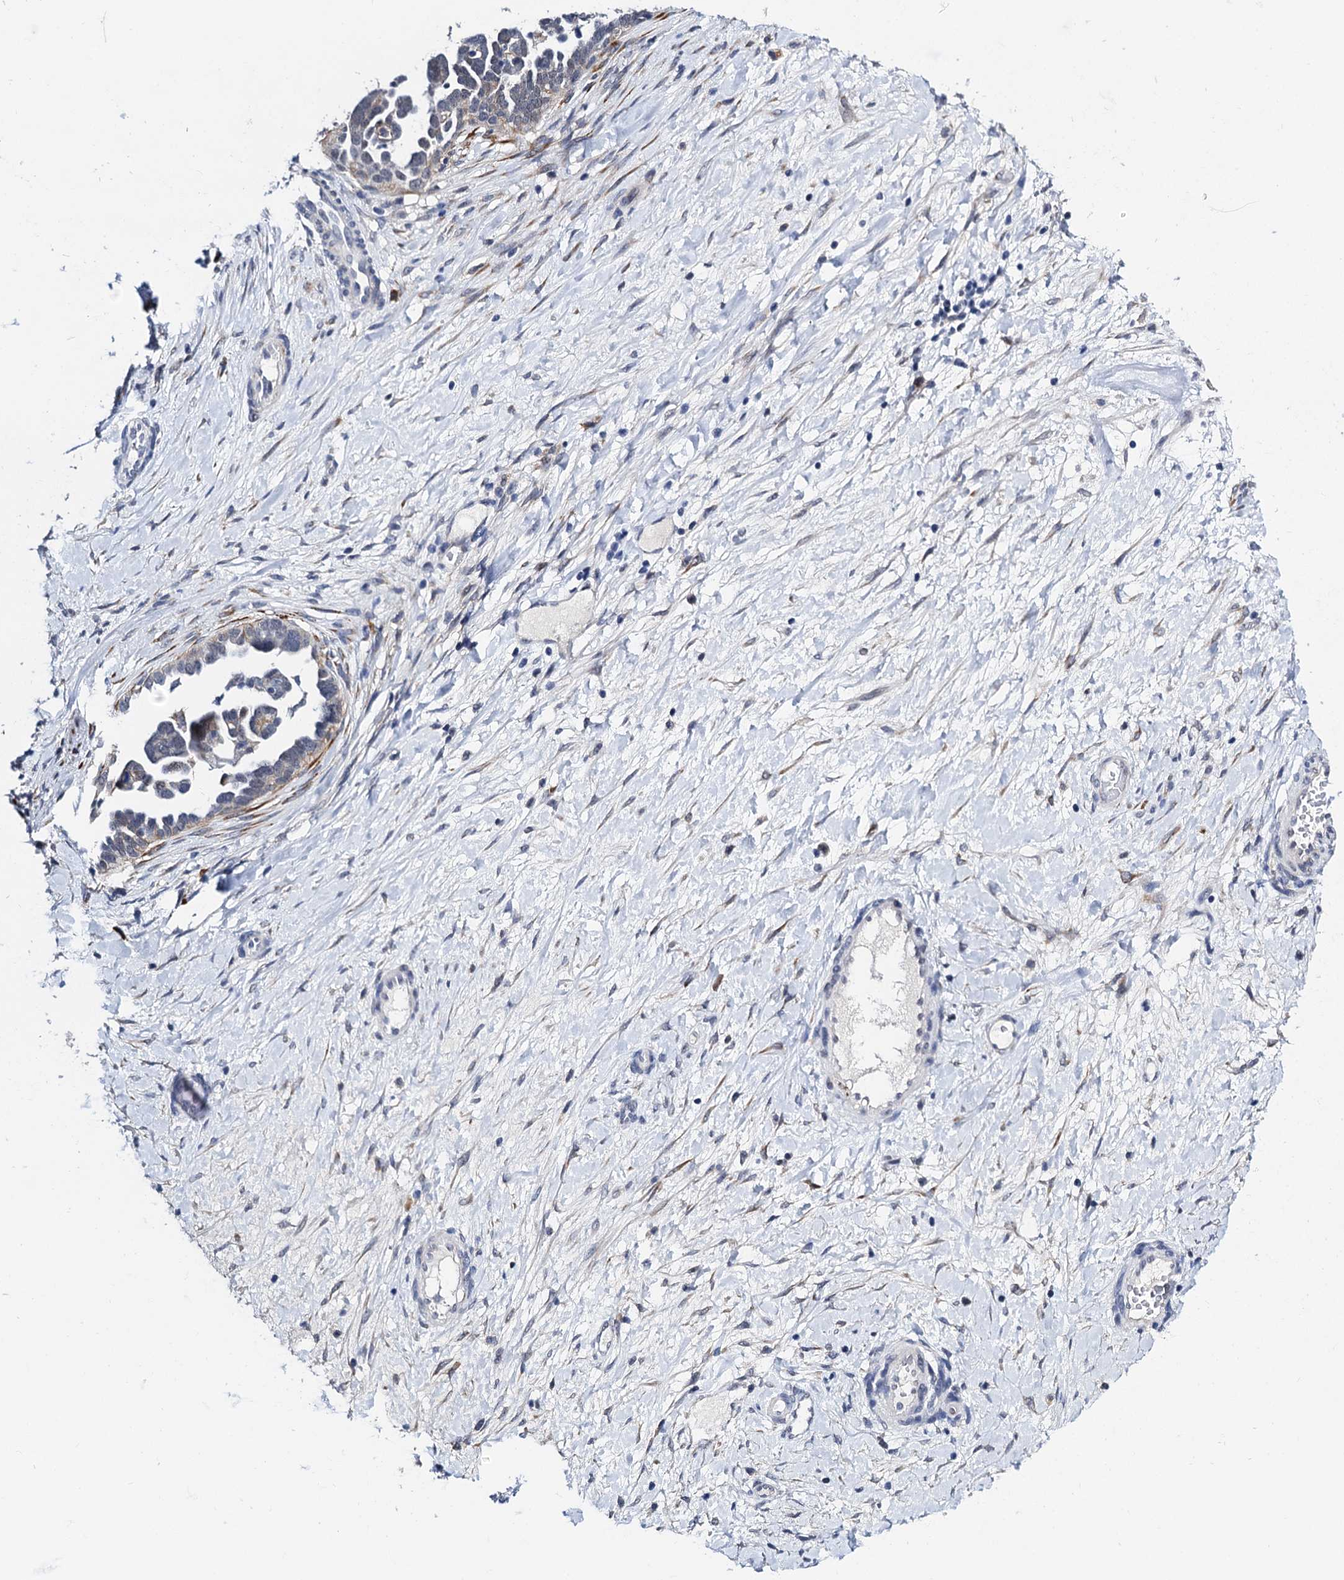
{"staining": {"intensity": "negative", "quantity": "none", "location": "none"}, "tissue": "ovarian cancer", "cell_type": "Tumor cells", "image_type": "cancer", "snomed": [{"axis": "morphology", "description": "Cystadenocarcinoma, serous, NOS"}, {"axis": "topography", "description": "Ovary"}], "caption": "Immunohistochemical staining of human ovarian serous cystadenocarcinoma reveals no significant expression in tumor cells. Brightfield microscopy of immunohistochemistry (IHC) stained with DAB (3,3'-diaminobenzidine) (brown) and hematoxylin (blue), captured at high magnification.", "gene": "SLC7A10", "patient": {"sex": "female", "age": 54}}